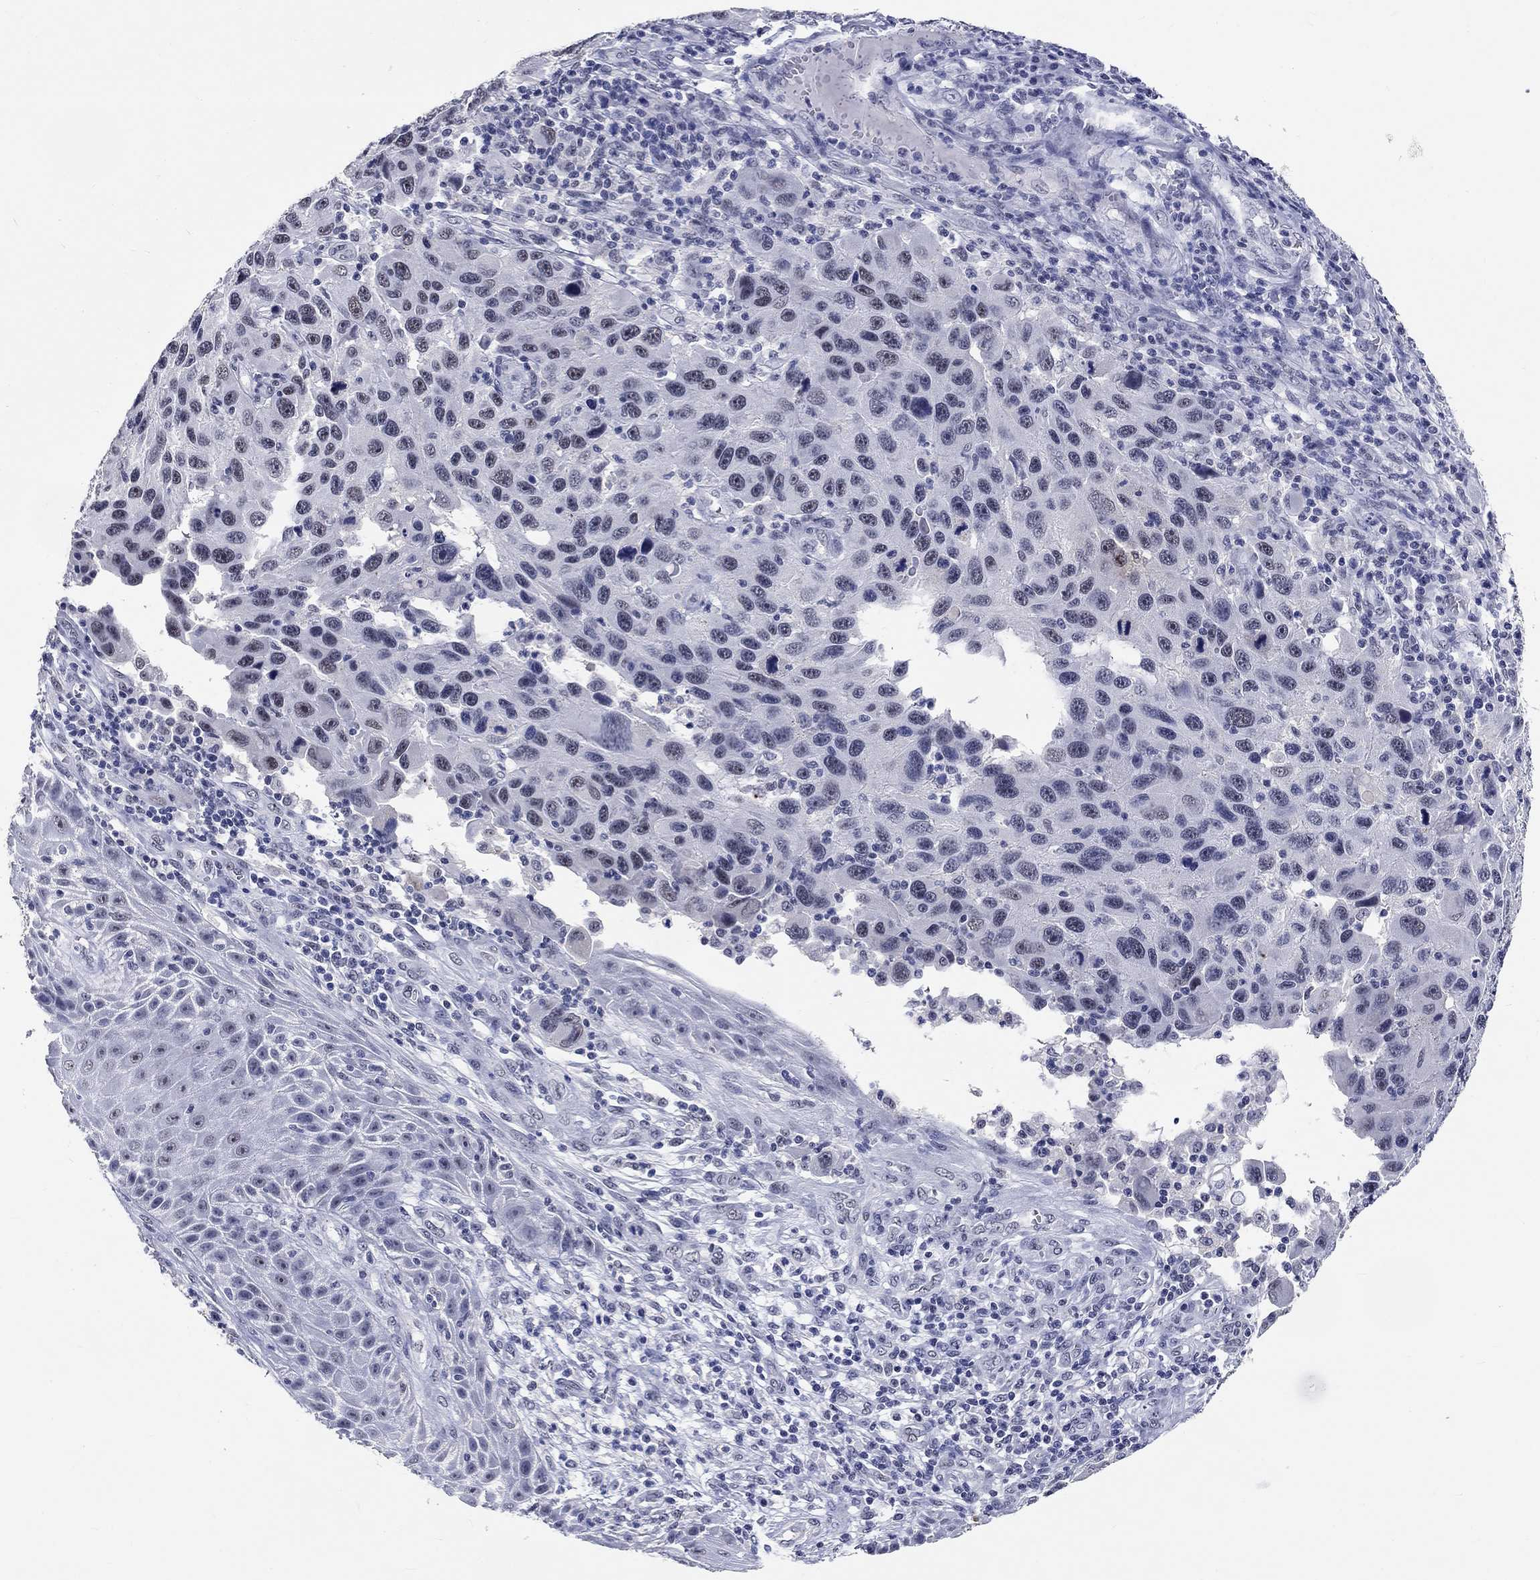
{"staining": {"intensity": "weak", "quantity": "<25%", "location": "nuclear"}, "tissue": "melanoma", "cell_type": "Tumor cells", "image_type": "cancer", "snomed": [{"axis": "morphology", "description": "Malignant melanoma, NOS"}, {"axis": "topography", "description": "Skin"}], "caption": "An immunohistochemistry (IHC) micrograph of malignant melanoma is shown. There is no staining in tumor cells of malignant melanoma.", "gene": "GRIN1", "patient": {"sex": "male", "age": 53}}